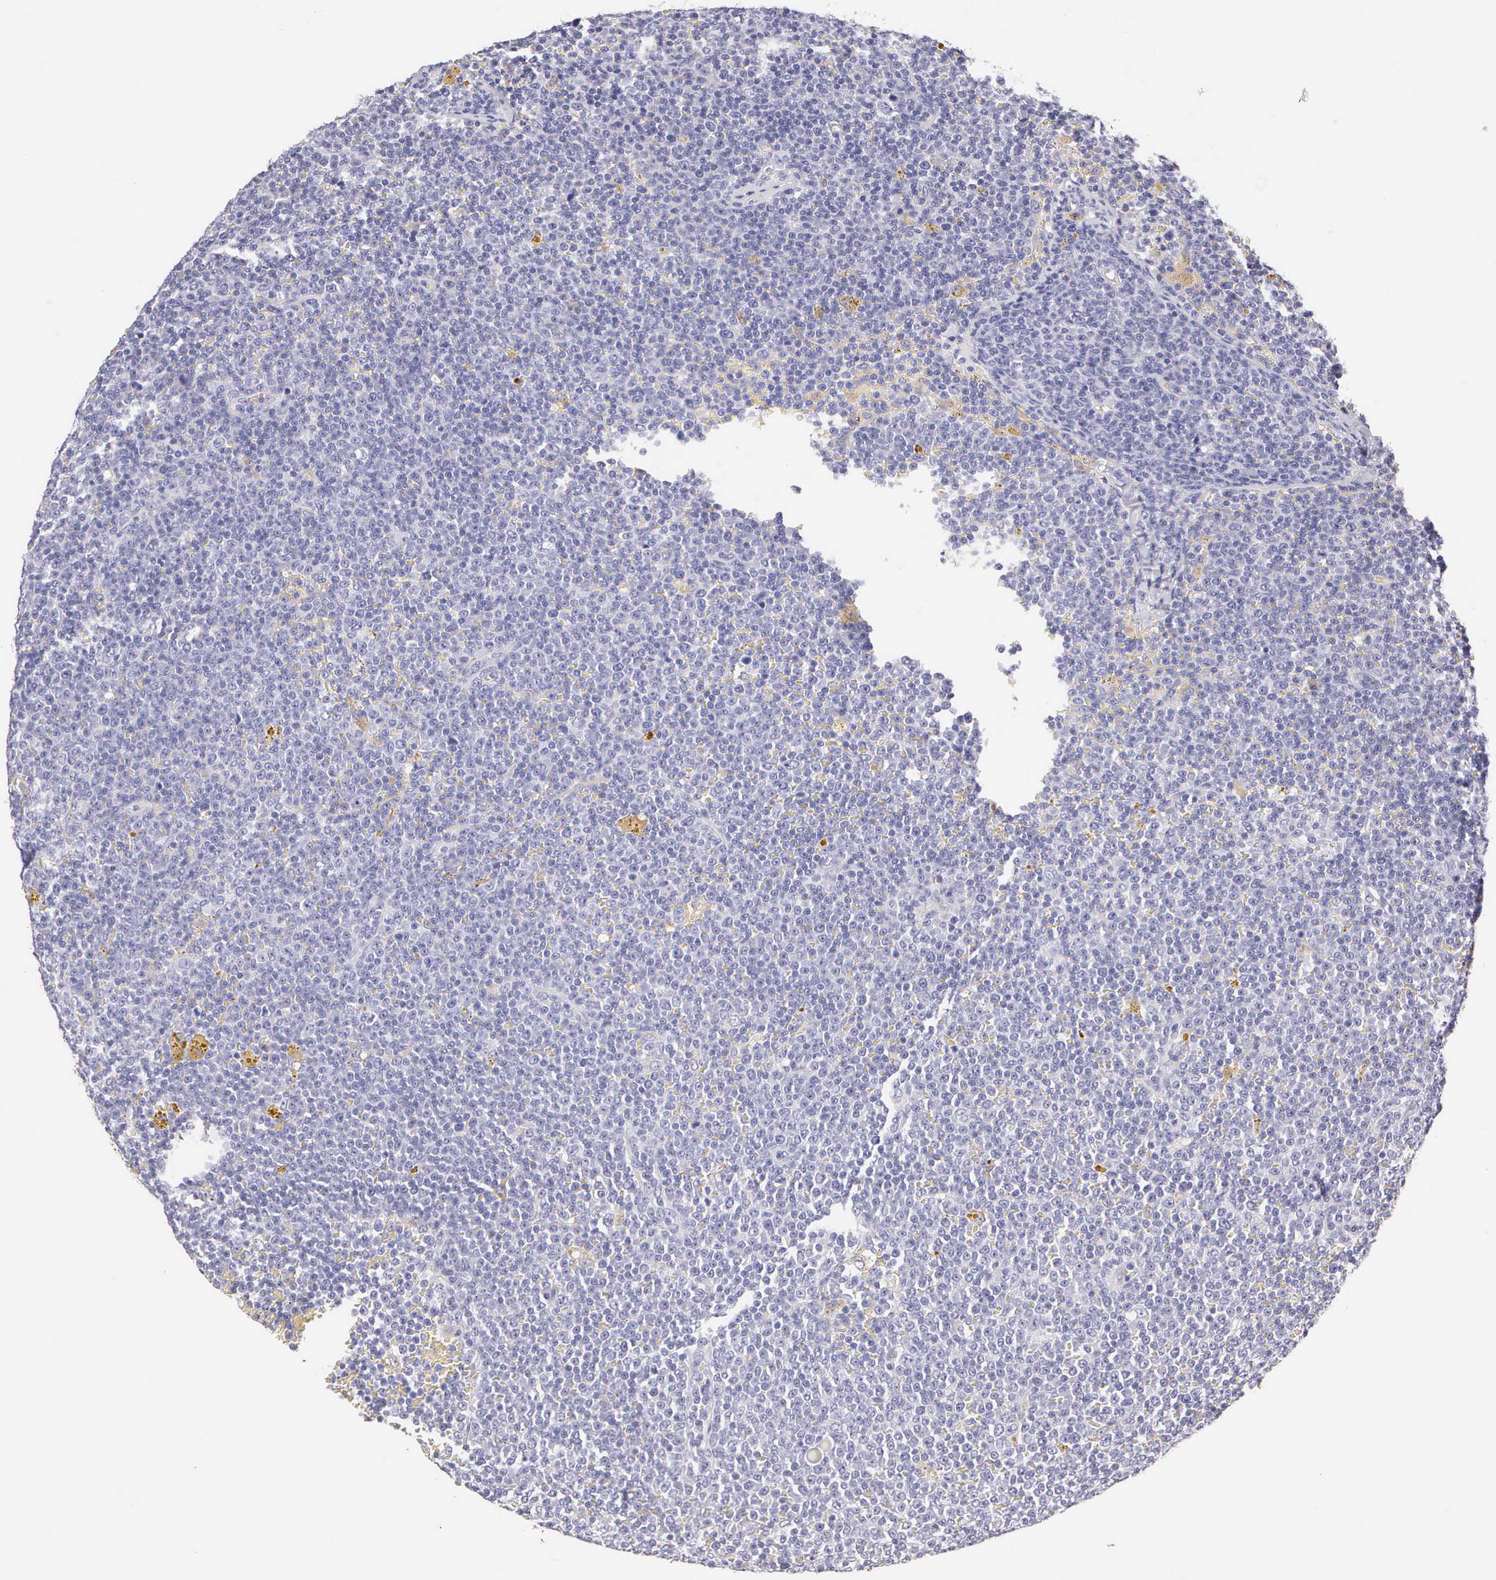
{"staining": {"intensity": "negative", "quantity": "none", "location": "none"}, "tissue": "lymphoma", "cell_type": "Tumor cells", "image_type": "cancer", "snomed": [{"axis": "morphology", "description": "Malignant lymphoma, non-Hodgkin's type, Low grade"}, {"axis": "topography", "description": "Lymph node"}], "caption": "A high-resolution image shows immunohistochemistry (IHC) staining of low-grade malignant lymphoma, non-Hodgkin's type, which shows no significant expression in tumor cells.", "gene": "KRT17", "patient": {"sex": "male", "age": 50}}